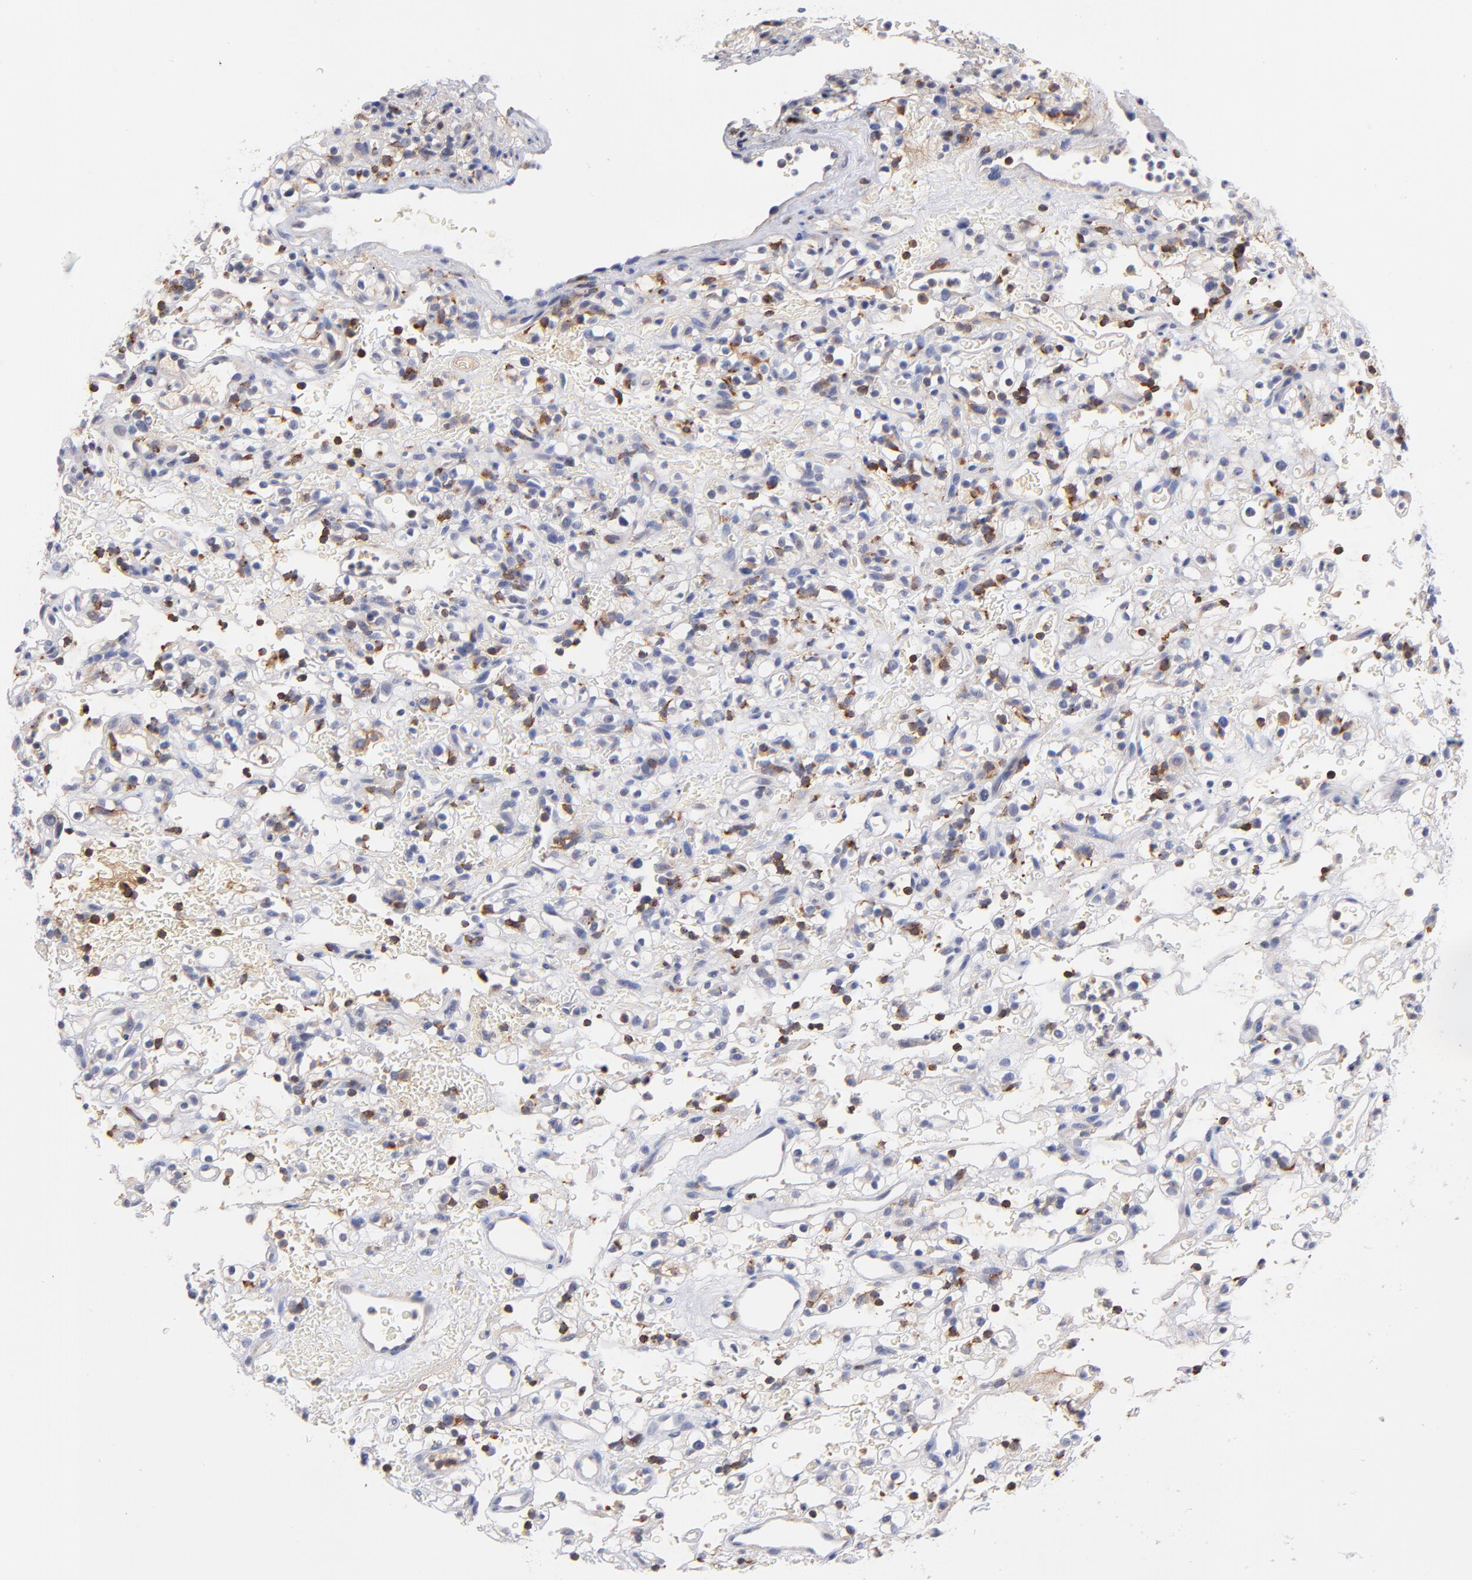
{"staining": {"intensity": "weak", "quantity": "<25%", "location": "cytoplasmic/membranous"}, "tissue": "renal cancer", "cell_type": "Tumor cells", "image_type": "cancer", "snomed": [{"axis": "morphology", "description": "Normal tissue, NOS"}, {"axis": "morphology", "description": "Adenocarcinoma, NOS"}, {"axis": "topography", "description": "Kidney"}], "caption": "The immunohistochemistry photomicrograph has no significant expression in tumor cells of renal cancer (adenocarcinoma) tissue.", "gene": "KREMEN2", "patient": {"sex": "female", "age": 72}}